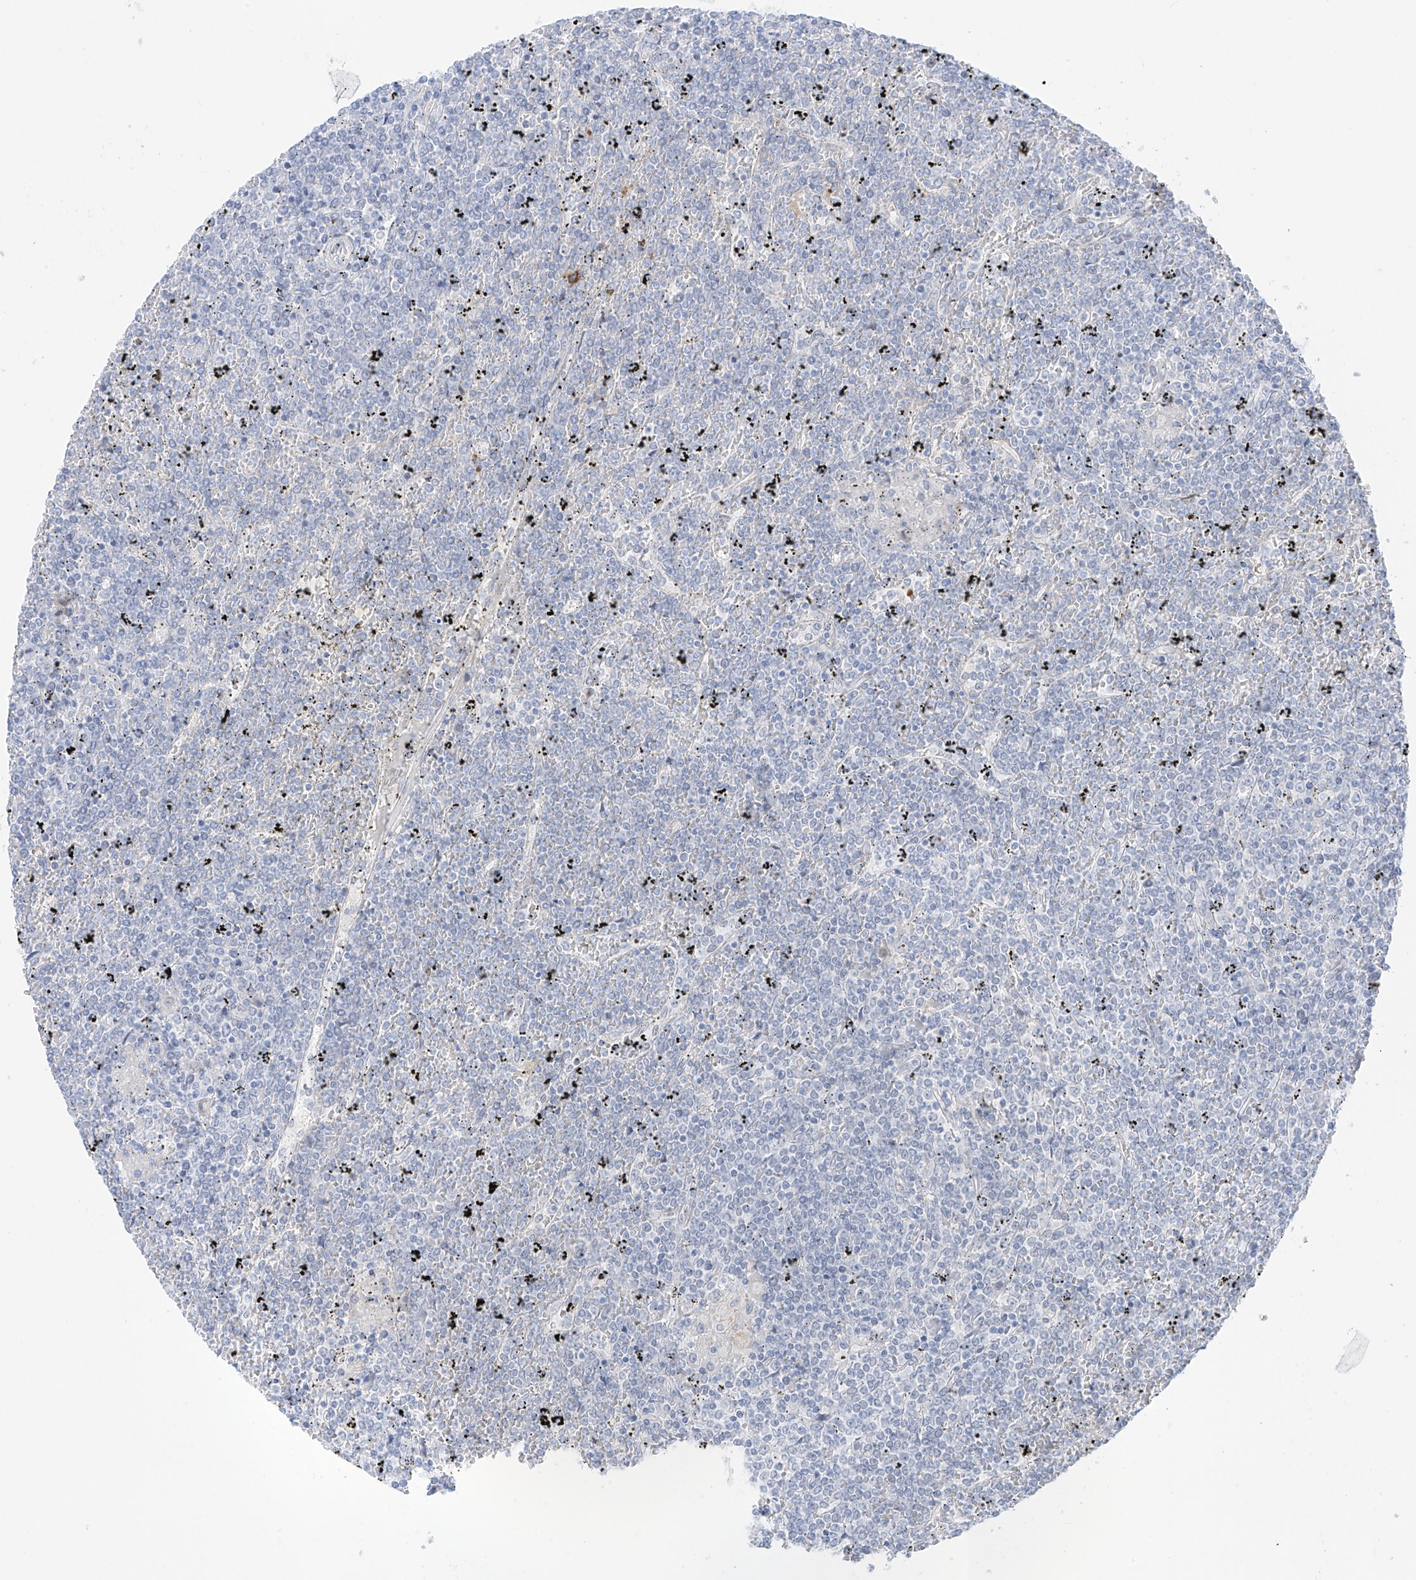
{"staining": {"intensity": "negative", "quantity": "none", "location": "none"}, "tissue": "lymphoma", "cell_type": "Tumor cells", "image_type": "cancer", "snomed": [{"axis": "morphology", "description": "Malignant lymphoma, non-Hodgkin's type, Low grade"}, {"axis": "topography", "description": "Spleen"}], "caption": "Immunohistochemical staining of lymphoma demonstrates no significant expression in tumor cells.", "gene": "PSPH", "patient": {"sex": "female", "age": 19}}